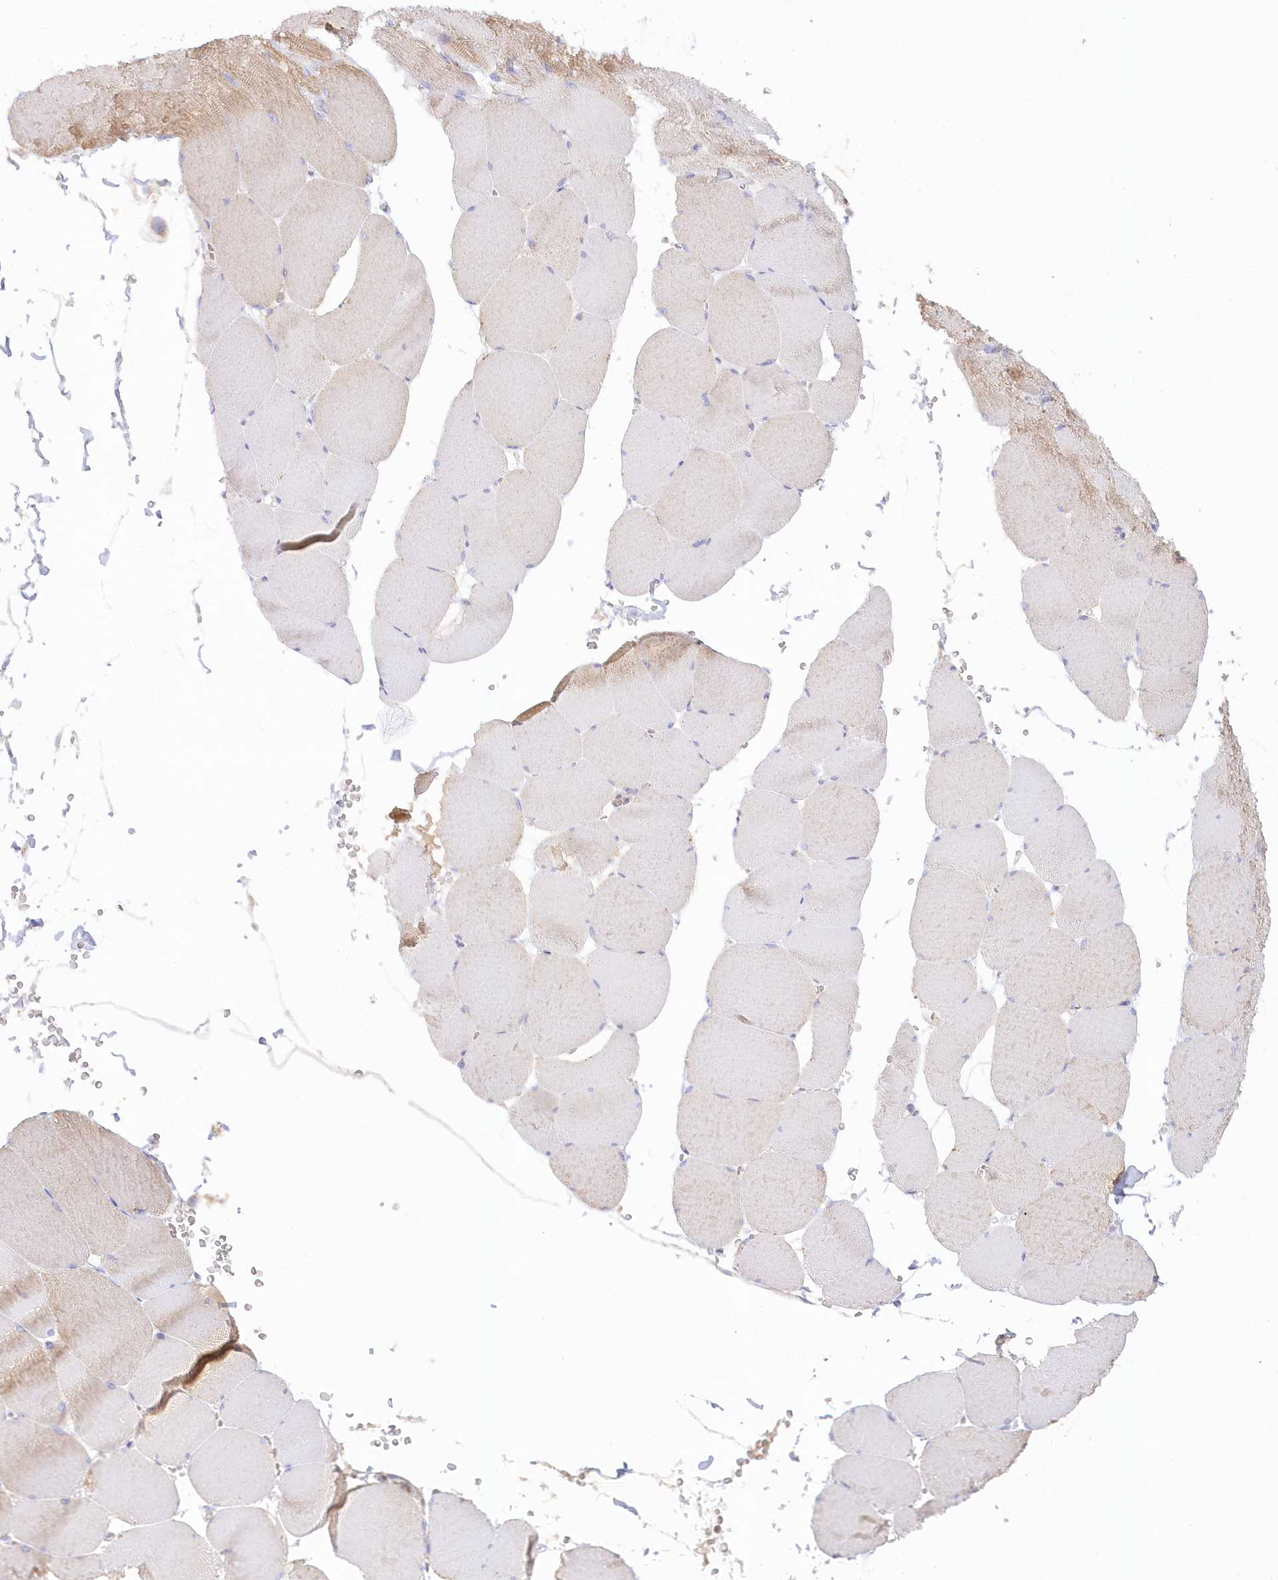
{"staining": {"intensity": "moderate", "quantity": "<25%", "location": "cytoplasmic/membranous"}, "tissue": "skeletal muscle", "cell_type": "Myocytes", "image_type": "normal", "snomed": [{"axis": "morphology", "description": "Normal tissue, NOS"}, {"axis": "topography", "description": "Skeletal muscle"}, {"axis": "topography", "description": "Head-Neck"}], "caption": "This is a micrograph of IHC staining of benign skeletal muscle, which shows moderate staining in the cytoplasmic/membranous of myocytes.", "gene": "TBC1D14", "patient": {"sex": "male", "age": 66}}